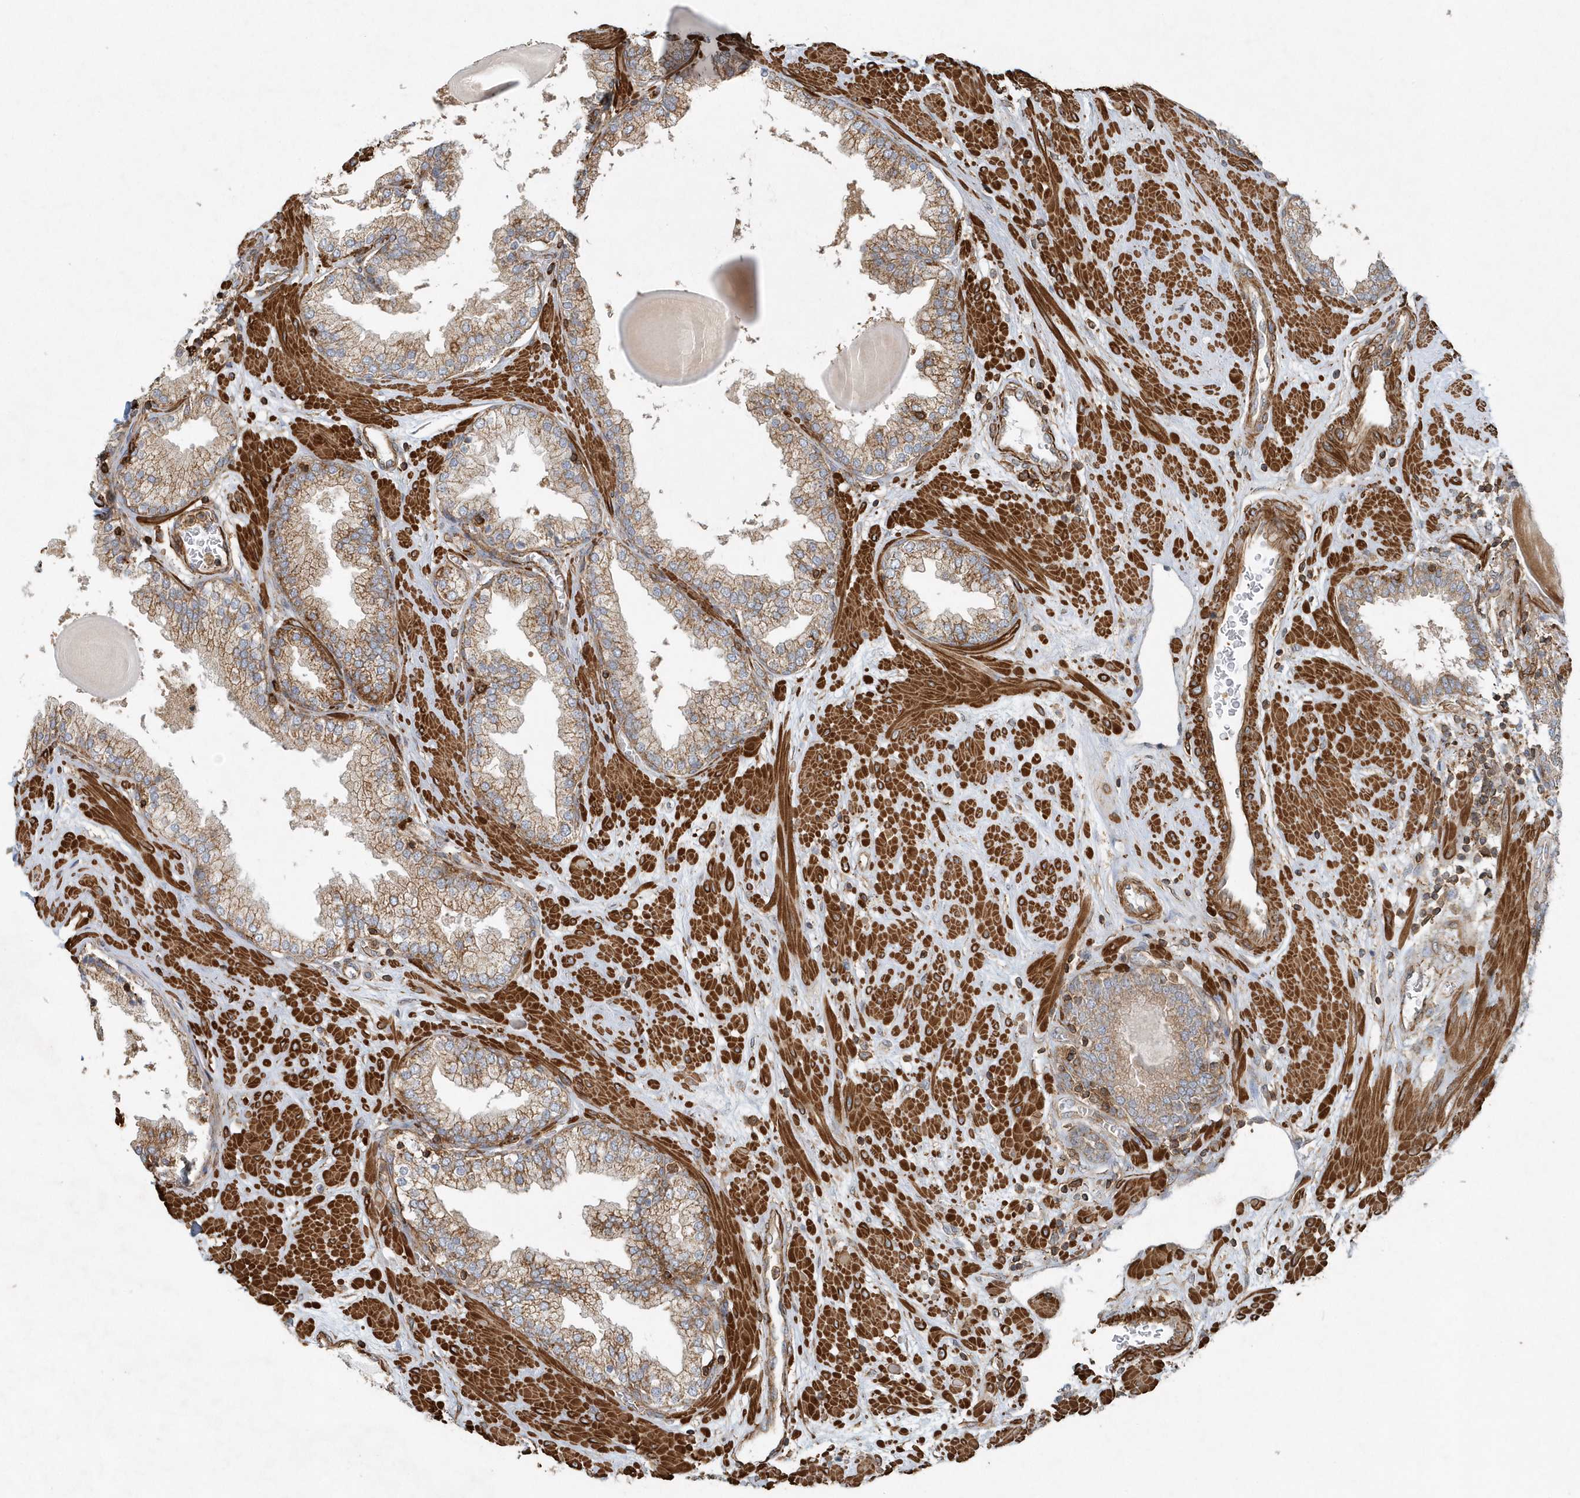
{"staining": {"intensity": "moderate", "quantity": ">75%", "location": "cytoplasmic/membranous"}, "tissue": "prostate", "cell_type": "Glandular cells", "image_type": "normal", "snomed": [{"axis": "morphology", "description": "Normal tissue, NOS"}, {"axis": "topography", "description": "Prostate"}], "caption": "Immunohistochemical staining of normal prostate displays >75% levels of moderate cytoplasmic/membranous protein staining in approximately >75% of glandular cells.", "gene": "MMUT", "patient": {"sex": "male", "age": 51}}